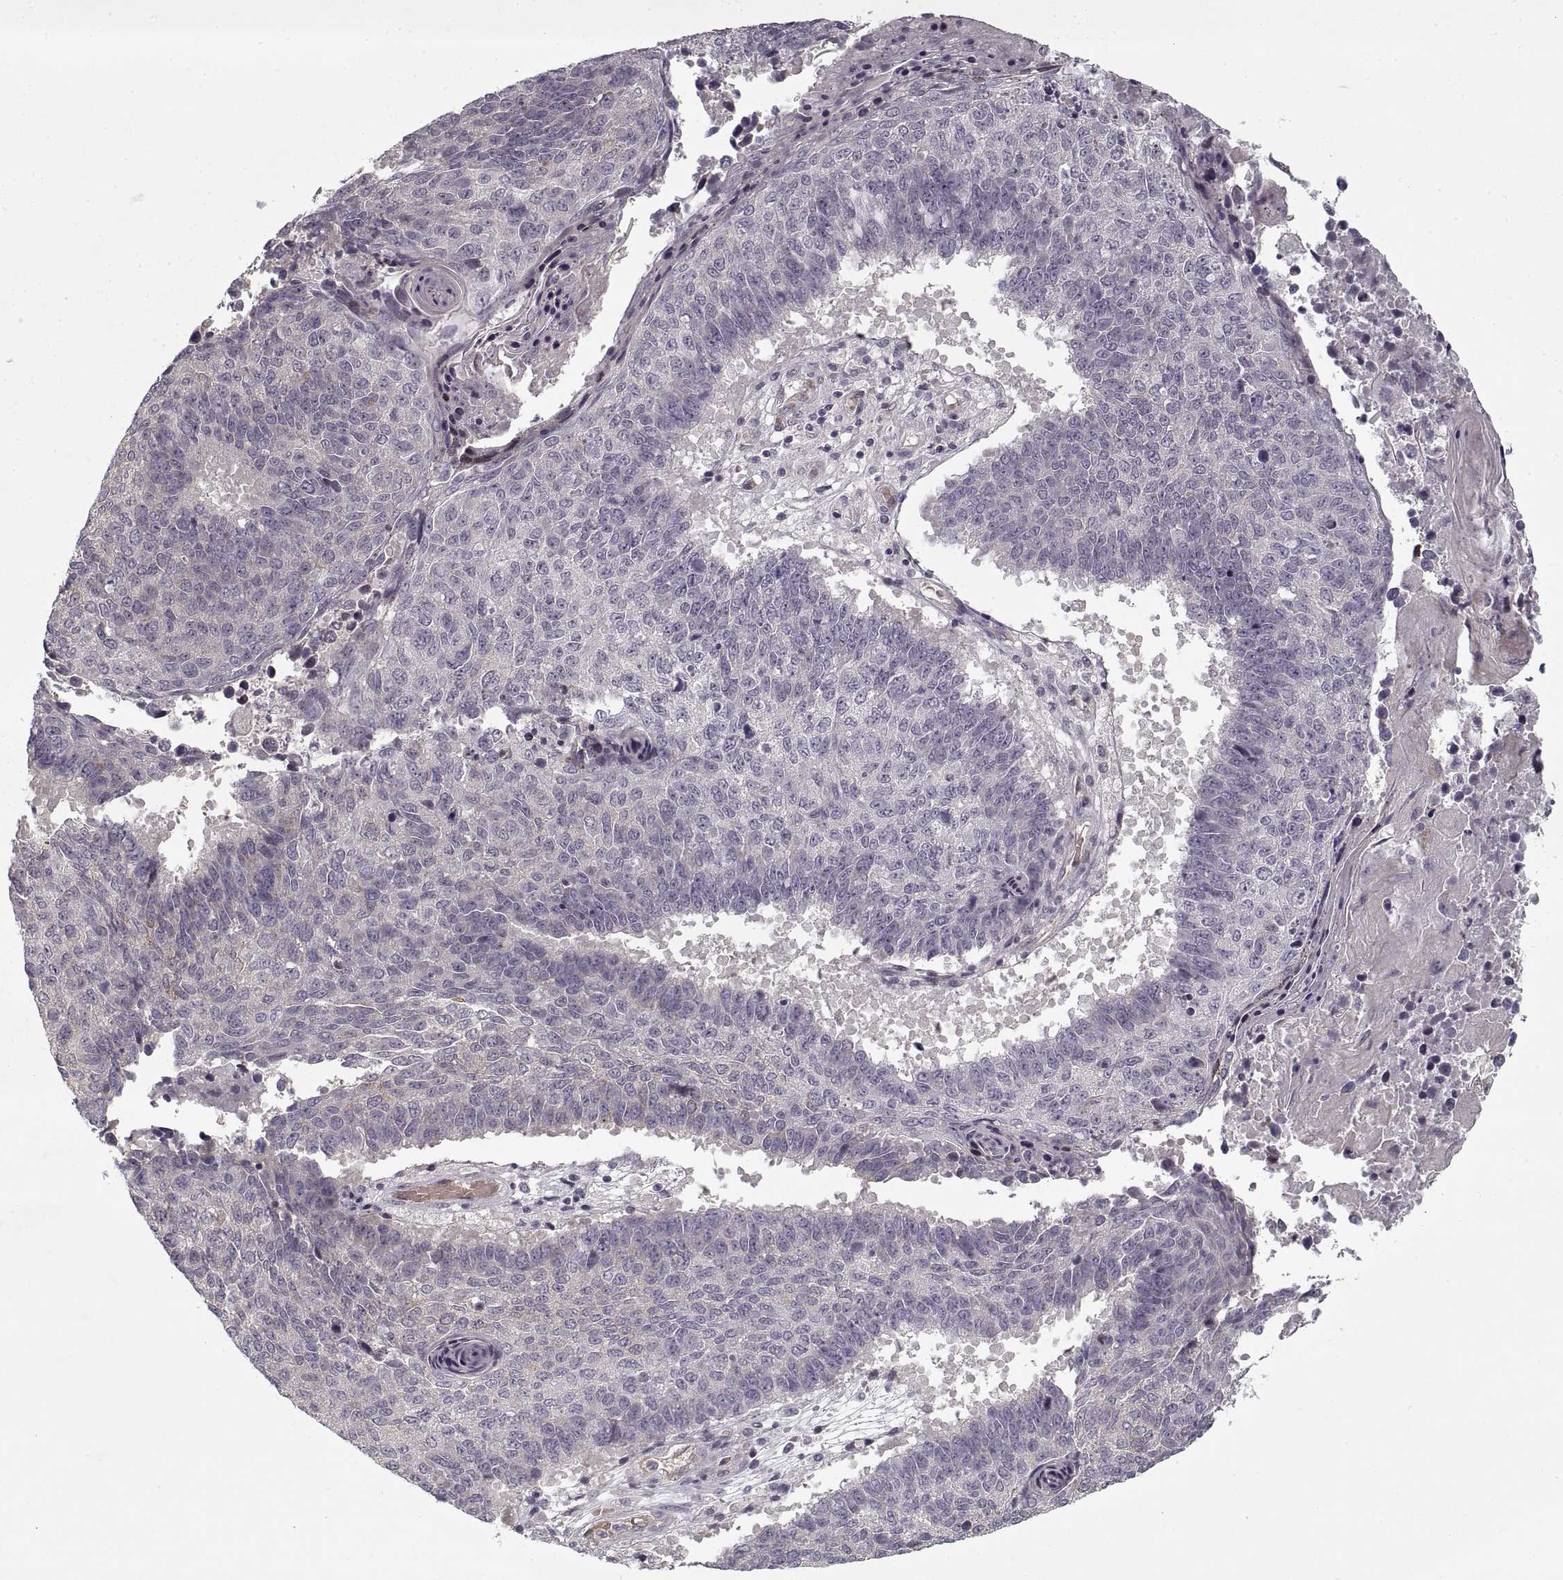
{"staining": {"intensity": "negative", "quantity": "none", "location": "none"}, "tissue": "lung cancer", "cell_type": "Tumor cells", "image_type": "cancer", "snomed": [{"axis": "morphology", "description": "Squamous cell carcinoma, NOS"}, {"axis": "topography", "description": "Lung"}], "caption": "Squamous cell carcinoma (lung) was stained to show a protein in brown. There is no significant staining in tumor cells. The staining was performed using DAB to visualize the protein expression in brown, while the nuclei were stained in blue with hematoxylin (Magnification: 20x).", "gene": "LAMB2", "patient": {"sex": "male", "age": 73}}